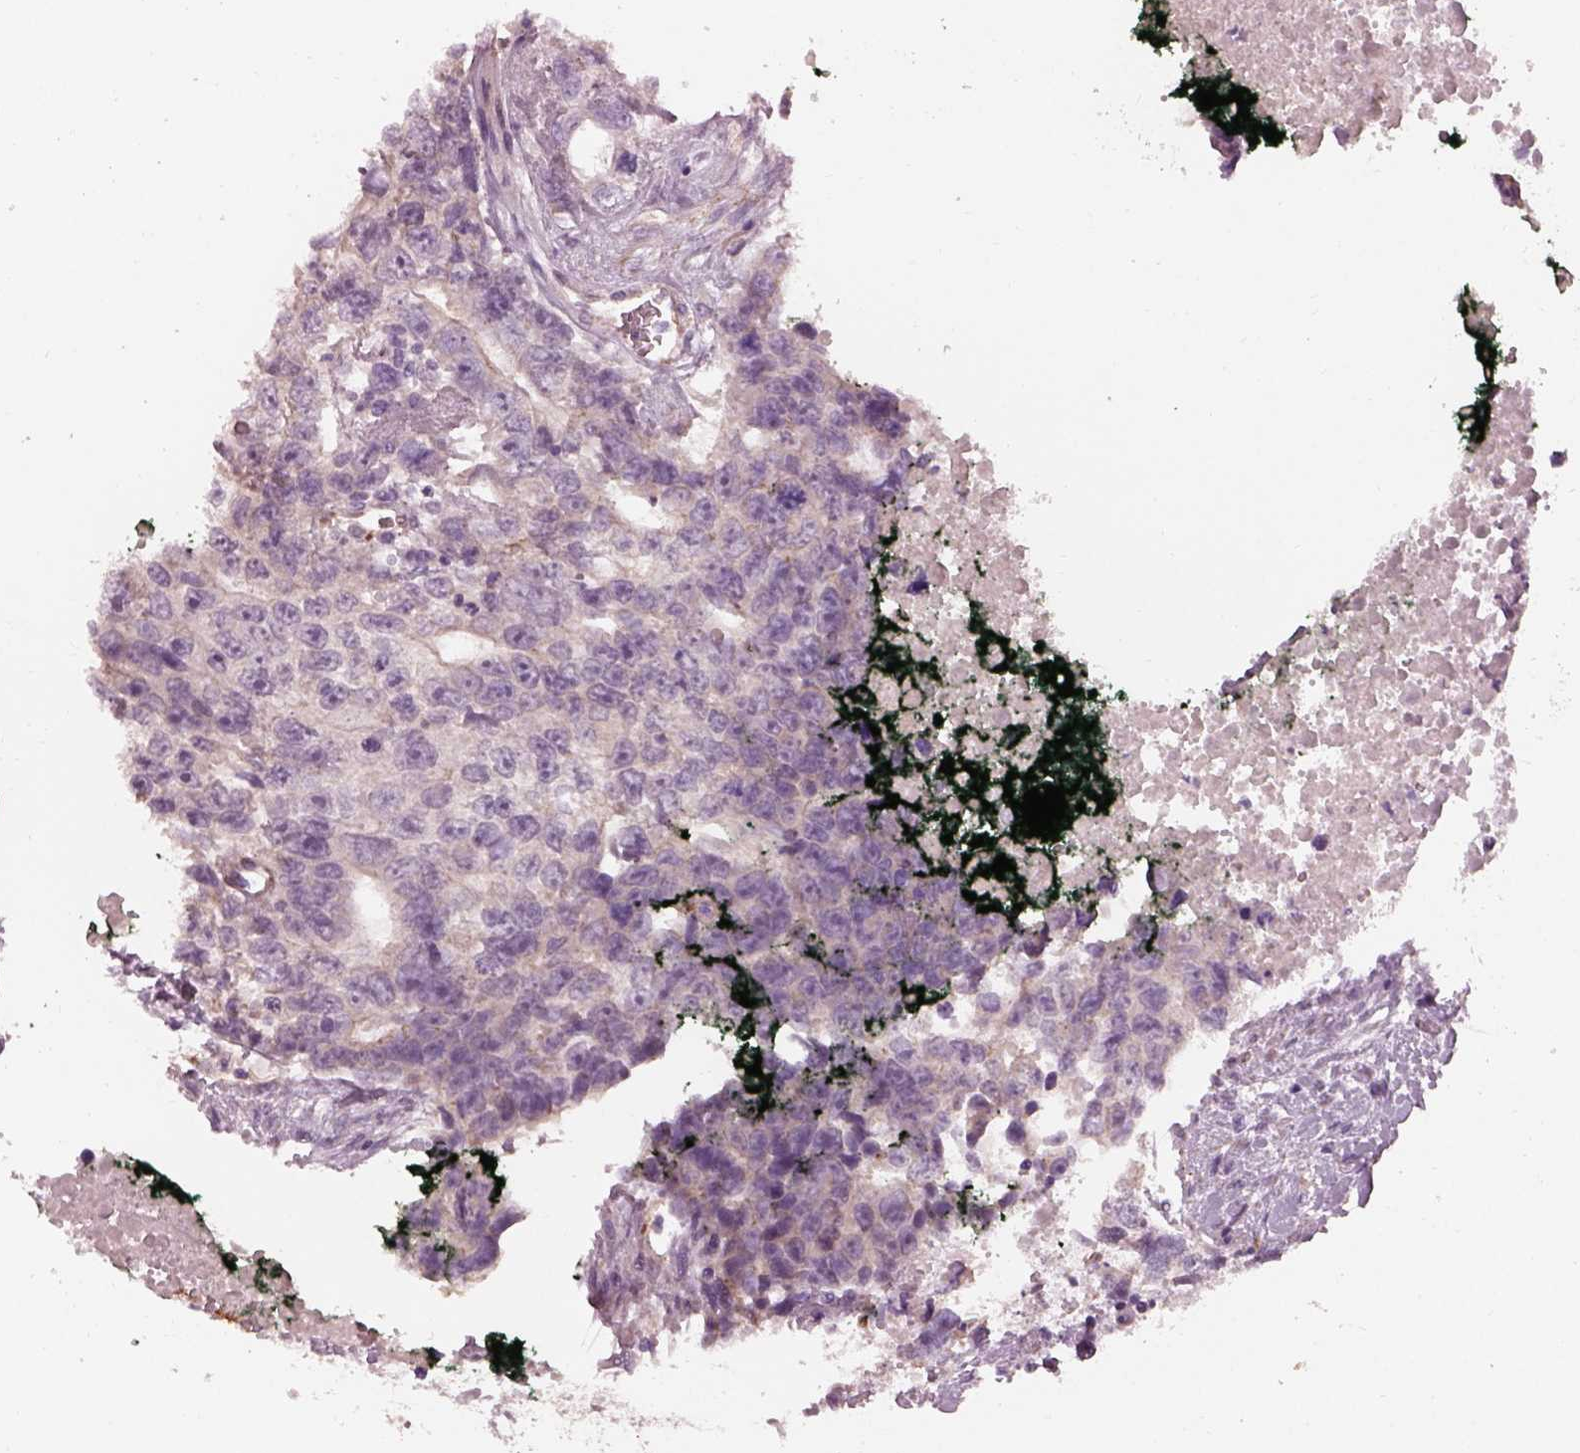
{"staining": {"intensity": "negative", "quantity": "none", "location": "none"}, "tissue": "testis cancer", "cell_type": "Tumor cells", "image_type": "cancer", "snomed": [{"axis": "morphology", "description": "Carcinoma, Embryonal, NOS"}, {"axis": "topography", "description": "Testis"}], "caption": "There is no significant staining in tumor cells of embryonal carcinoma (testis). The staining is performed using DAB brown chromogen with nuclei counter-stained in using hematoxylin.", "gene": "PRKCZ", "patient": {"sex": "male", "age": 24}}